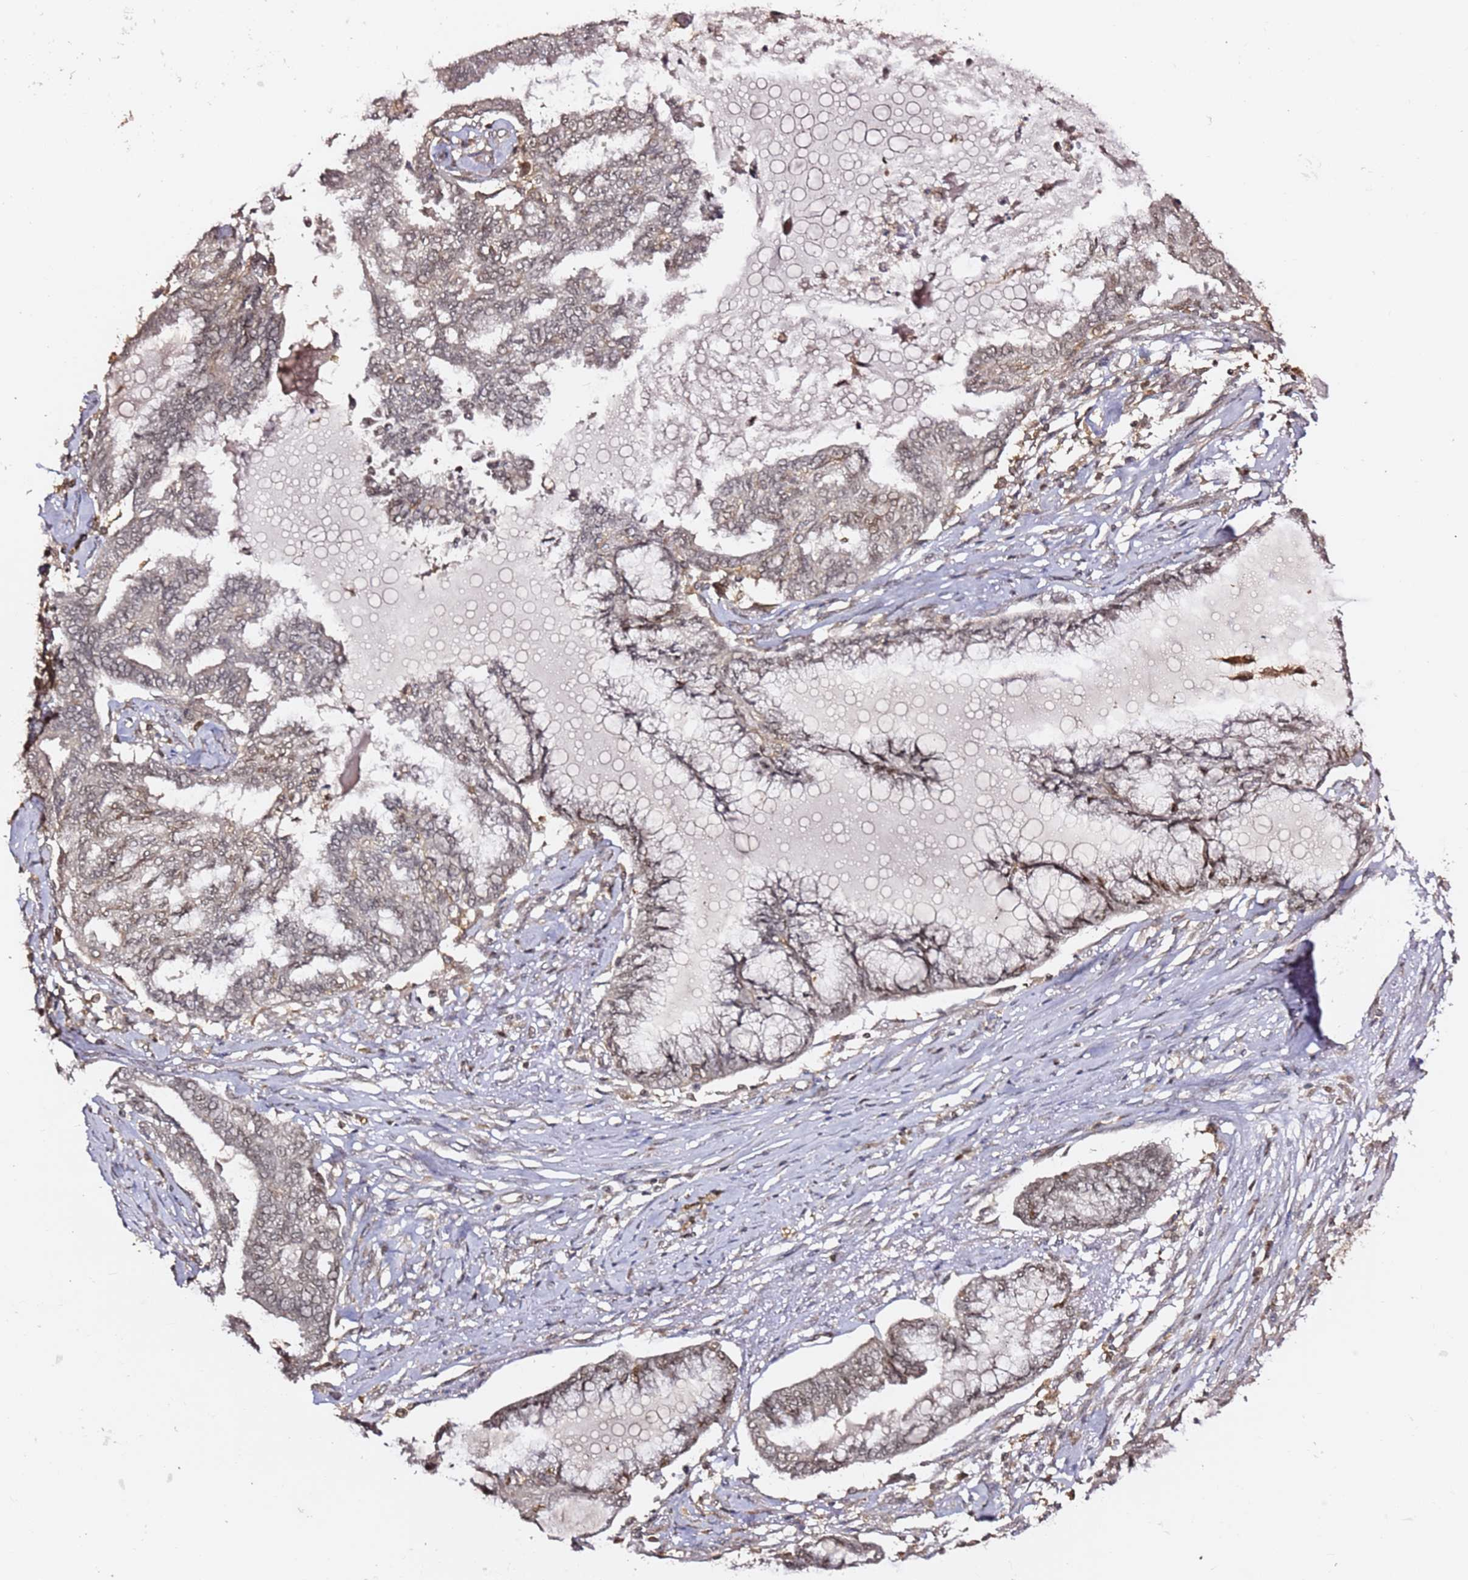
{"staining": {"intensity": "weak", "quantity": "25%-75%", "location": "nuclear"}, "tissue": "endometrial cancer", "cell_type": "Tumor cells", "image_type": "cancer", "snomed": [{"axis": "morphology", "description": "Adenocarcinoma, NOS"}, {"axis": "topography", "description": "Endometrium"}], "caption": "Protein staining exhibits weak nuclear expression in approximately 25%-75% of tumor cells in endometrial adenocarcinoma.", "gene": "OR5V1", "patient": {"sex": "female", "age": 86}}